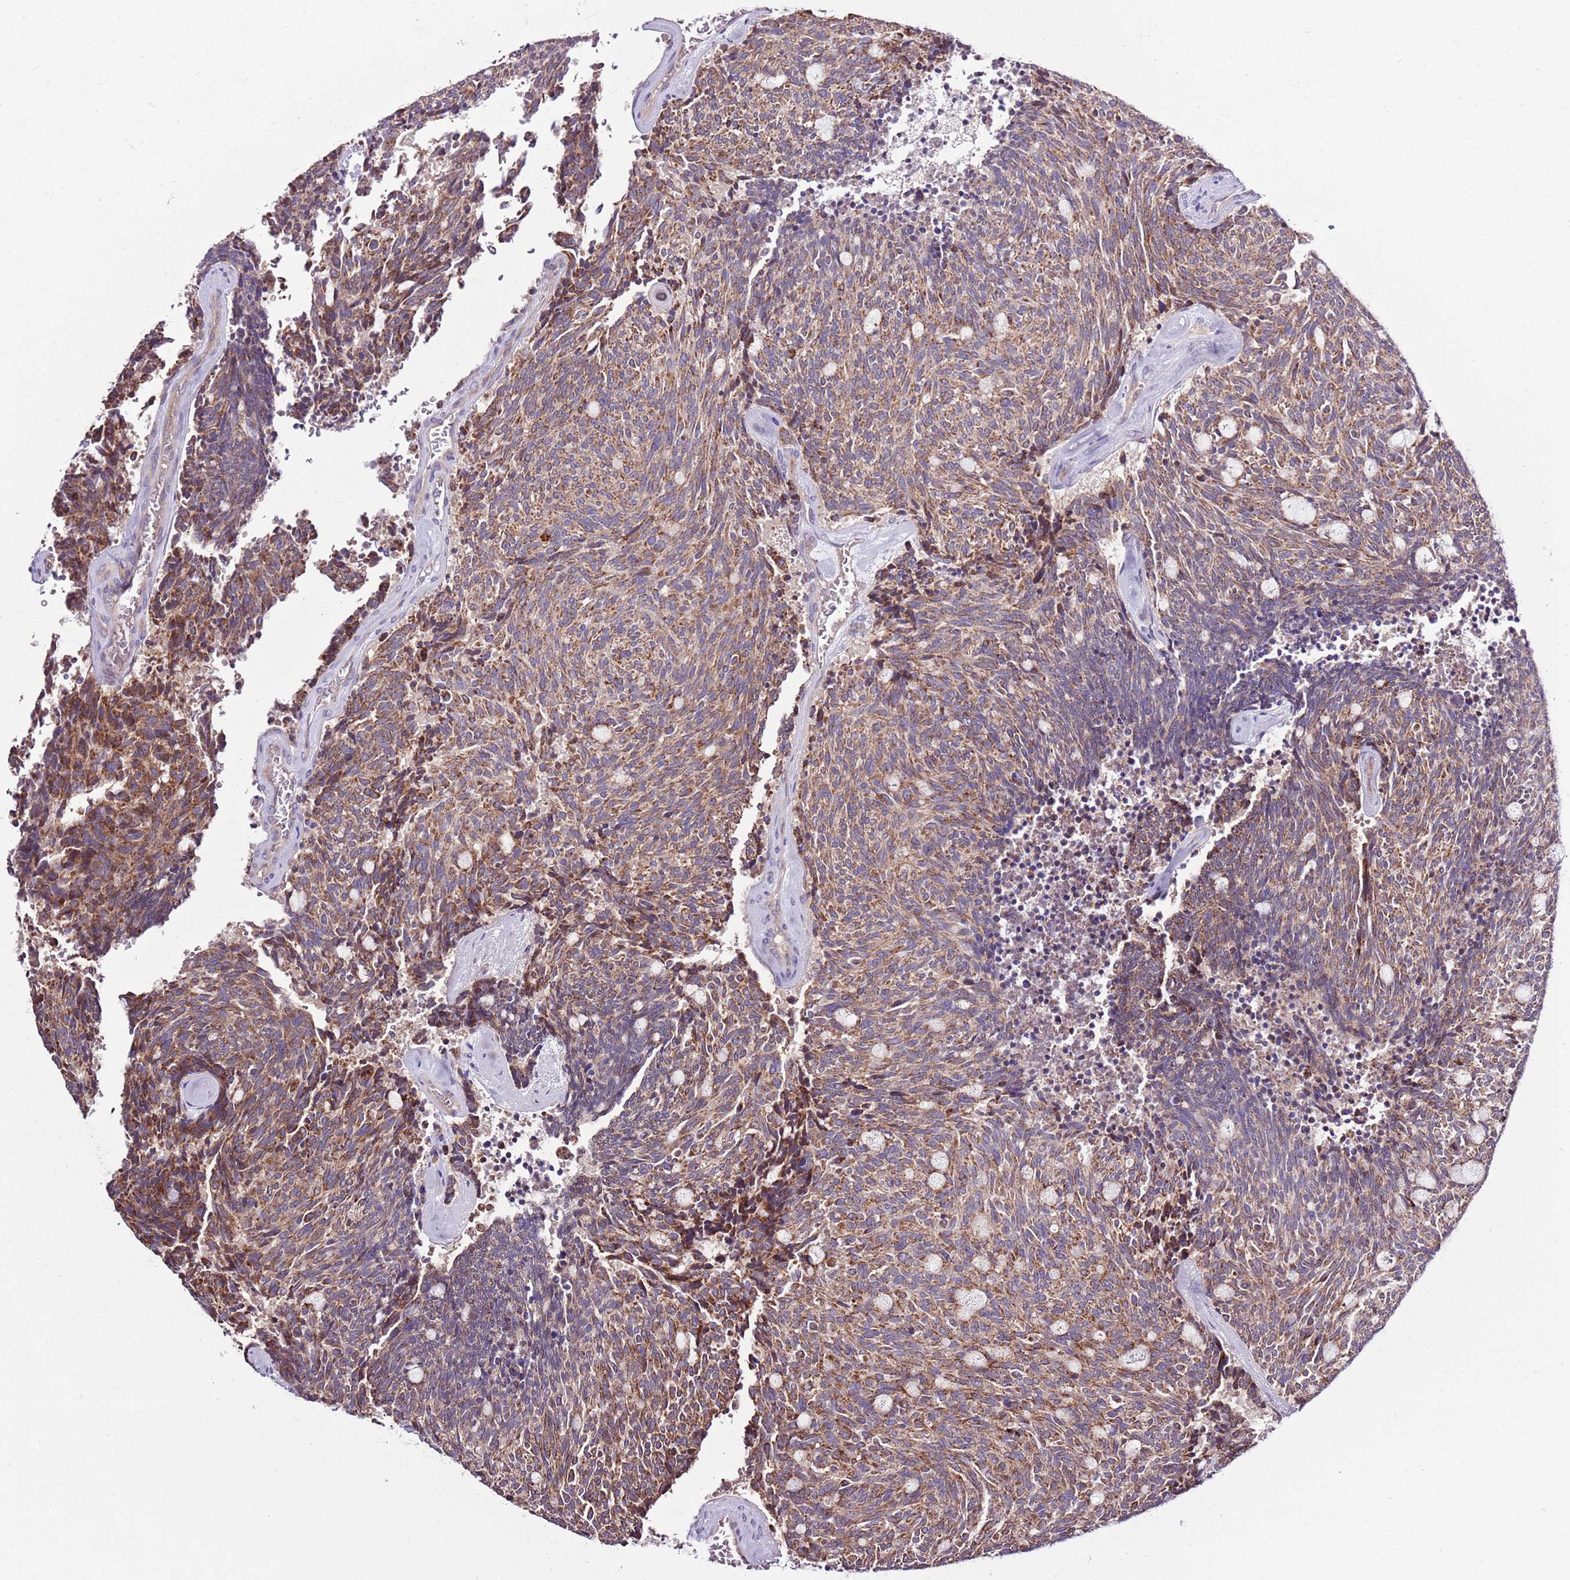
{"staining": {"intensity": "moderate", "quantity": ">75%", "location": "cytoplasmic/membranous"}, "tissue": "carcinoid", "cell_type": "Tumor cells", "image_type": "cancer", "snomed": [{"axis": "morphology", "description": "Carcinoid, malignant, NOS"}, {"axis": "topography", "description": "Pancreas"}], "caption": "Protein staining displays moderate cytoplasmic/membranous staining in approximately >75% of tumor cells in carcinoid. (IHC, brightfield microscopy, high magnification).", "gene": "SMG1", "patient": {"sex": "female", "age": 54}}